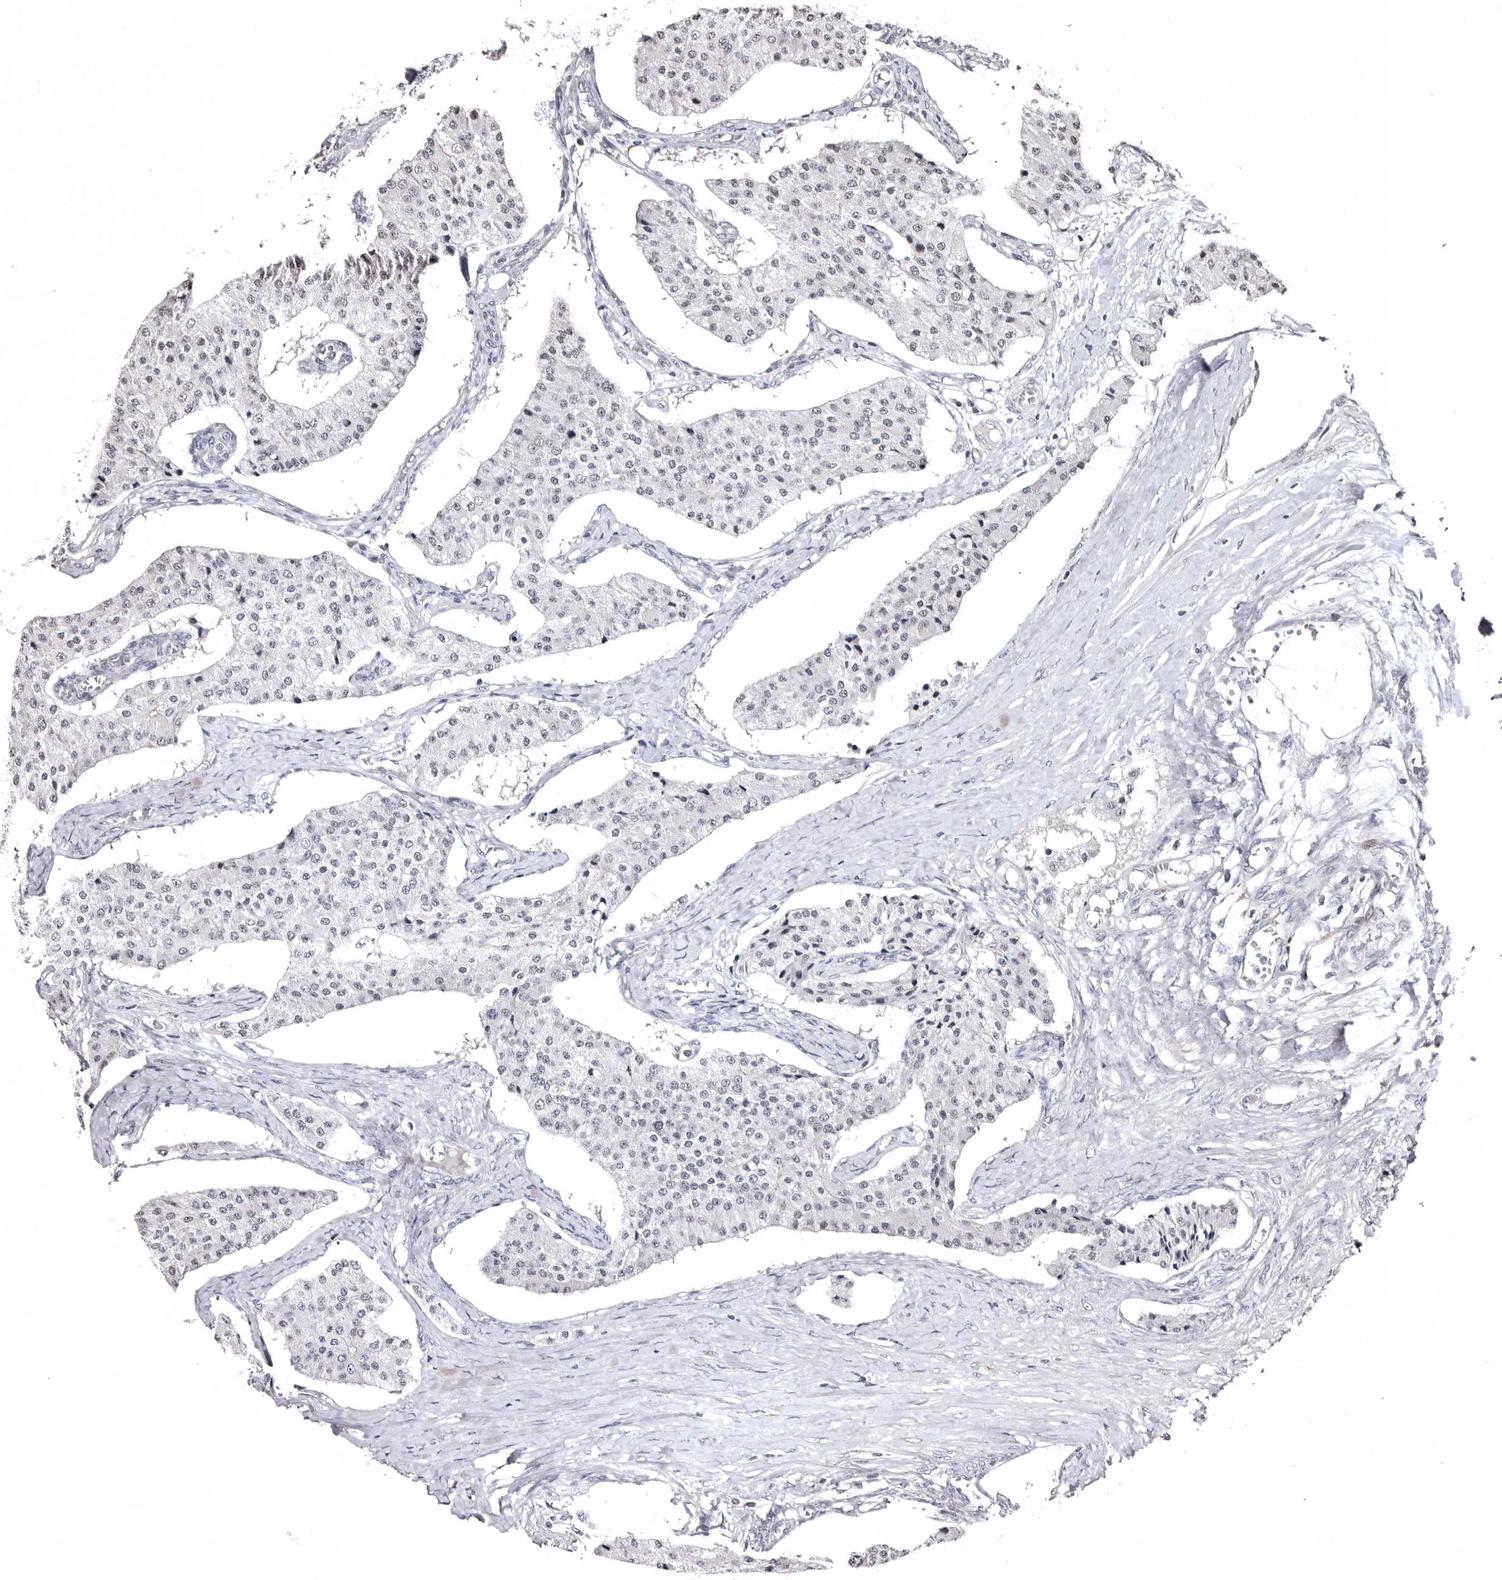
{"staining": {"intensity": "weak", "quantity": "<25%", "location": "nuclear"}, "tissue": "carcinoid", "cell_type": "Tumor cells", "image_type": "cancer", "snomed": [{"axis": "morphology", "description": "Carcinoid, malignant, NOS"}, {"axis": "topography", "description": "Colon"}], "caption": "Immunohistochemical staining of carcinoid demonstrates no significant expression in tumor cells.", "gene": "PHF20L1", "patient": {"sex": "female", "age": 52}}